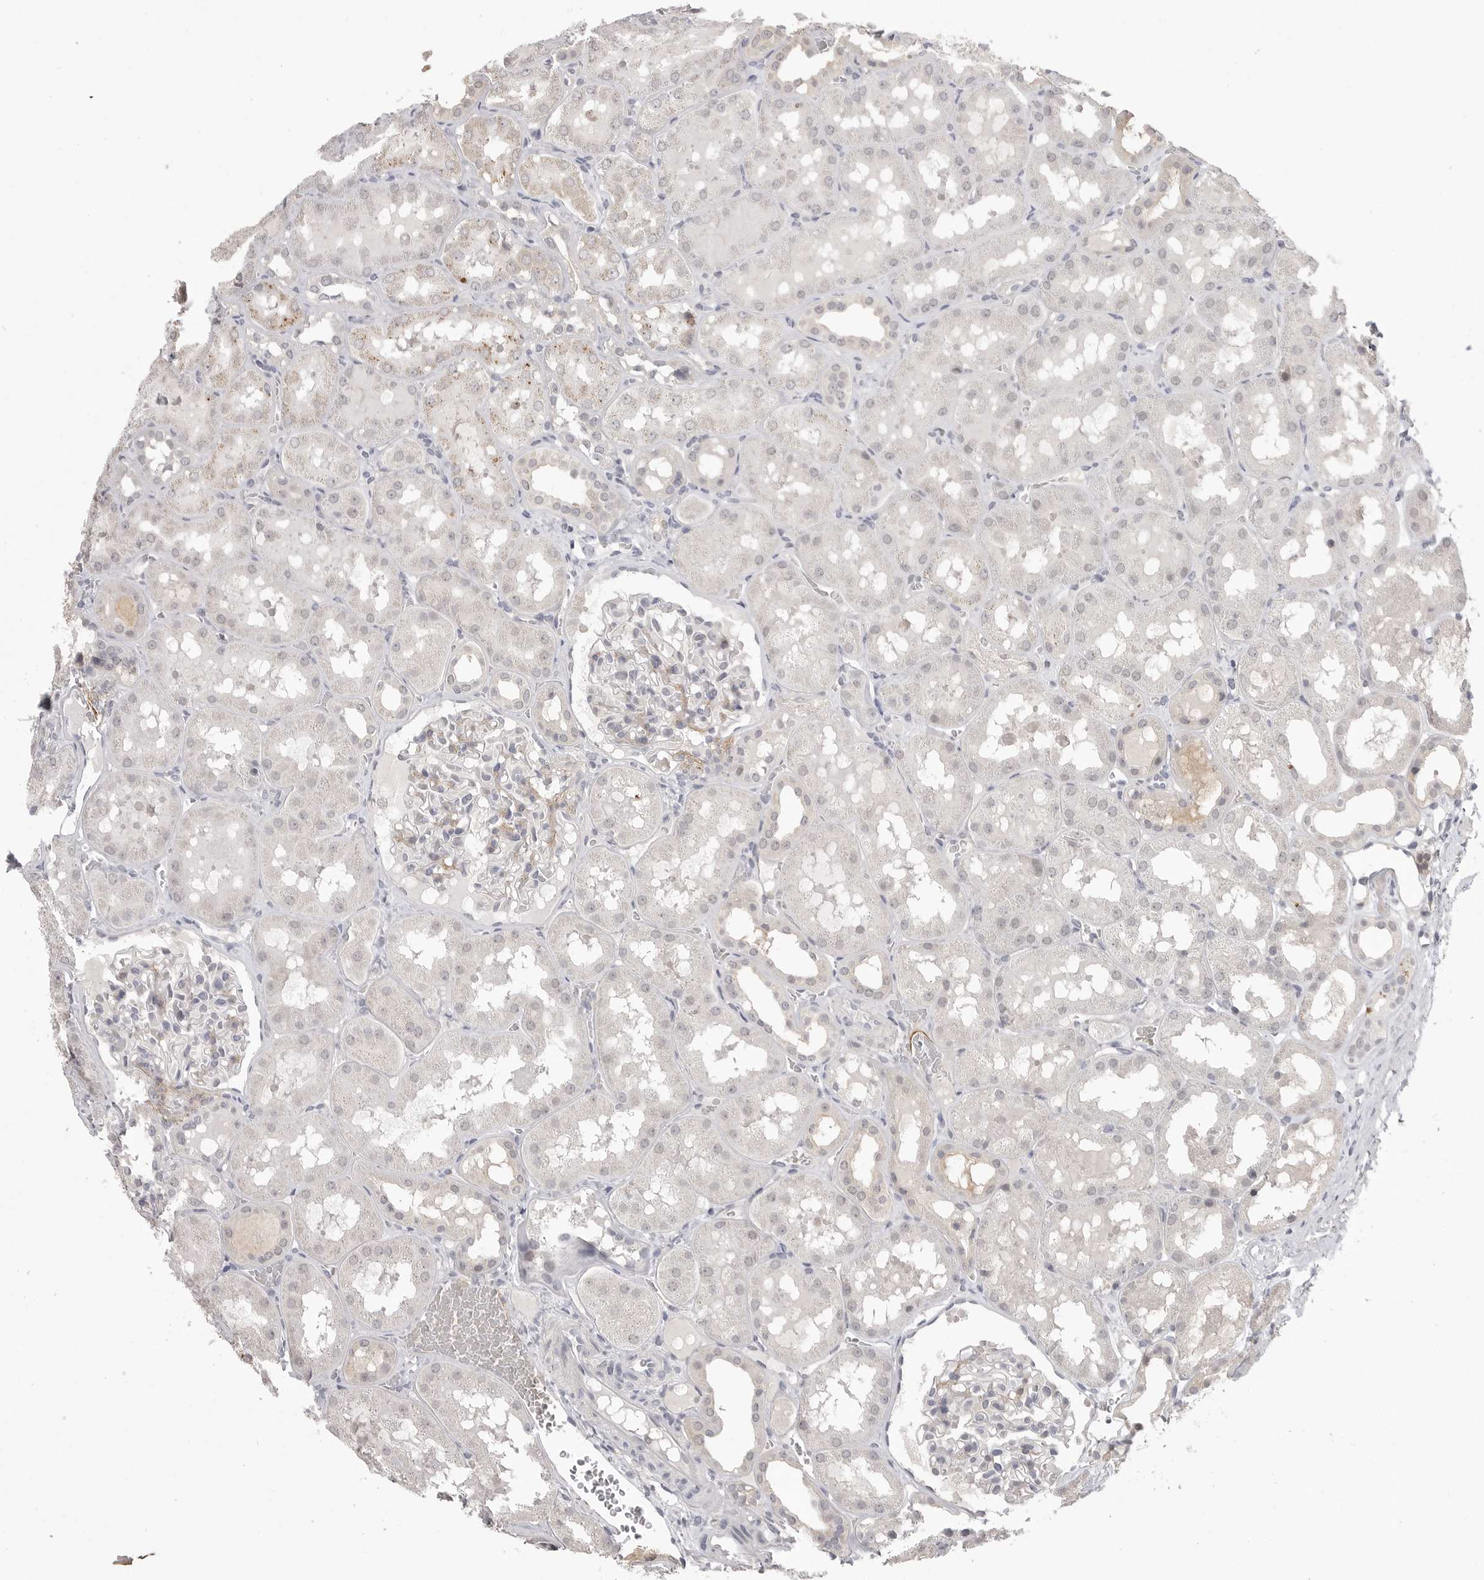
{"staining": {"intensity": "negative", "quantity": "none", "location": "none"}, "tissue": "kidney", "cell_type": "Cells in glomeruli", "image_type": "normal", "snomed": [{"axis": "morphology", "description": "Normal tissue, NOS"}, {"axis": "topography", "description": "Kidney"}, {"axis": "topography", "description": "Urinary bladder"}], "caption": "This is an immunohistochemistry (IHC) photomicrograph of unremarkable human kidney. There is no expression in cells in glomeruli.", "gene": "PLEKHF1", "patient": {"sex": "male", "age": 16}}